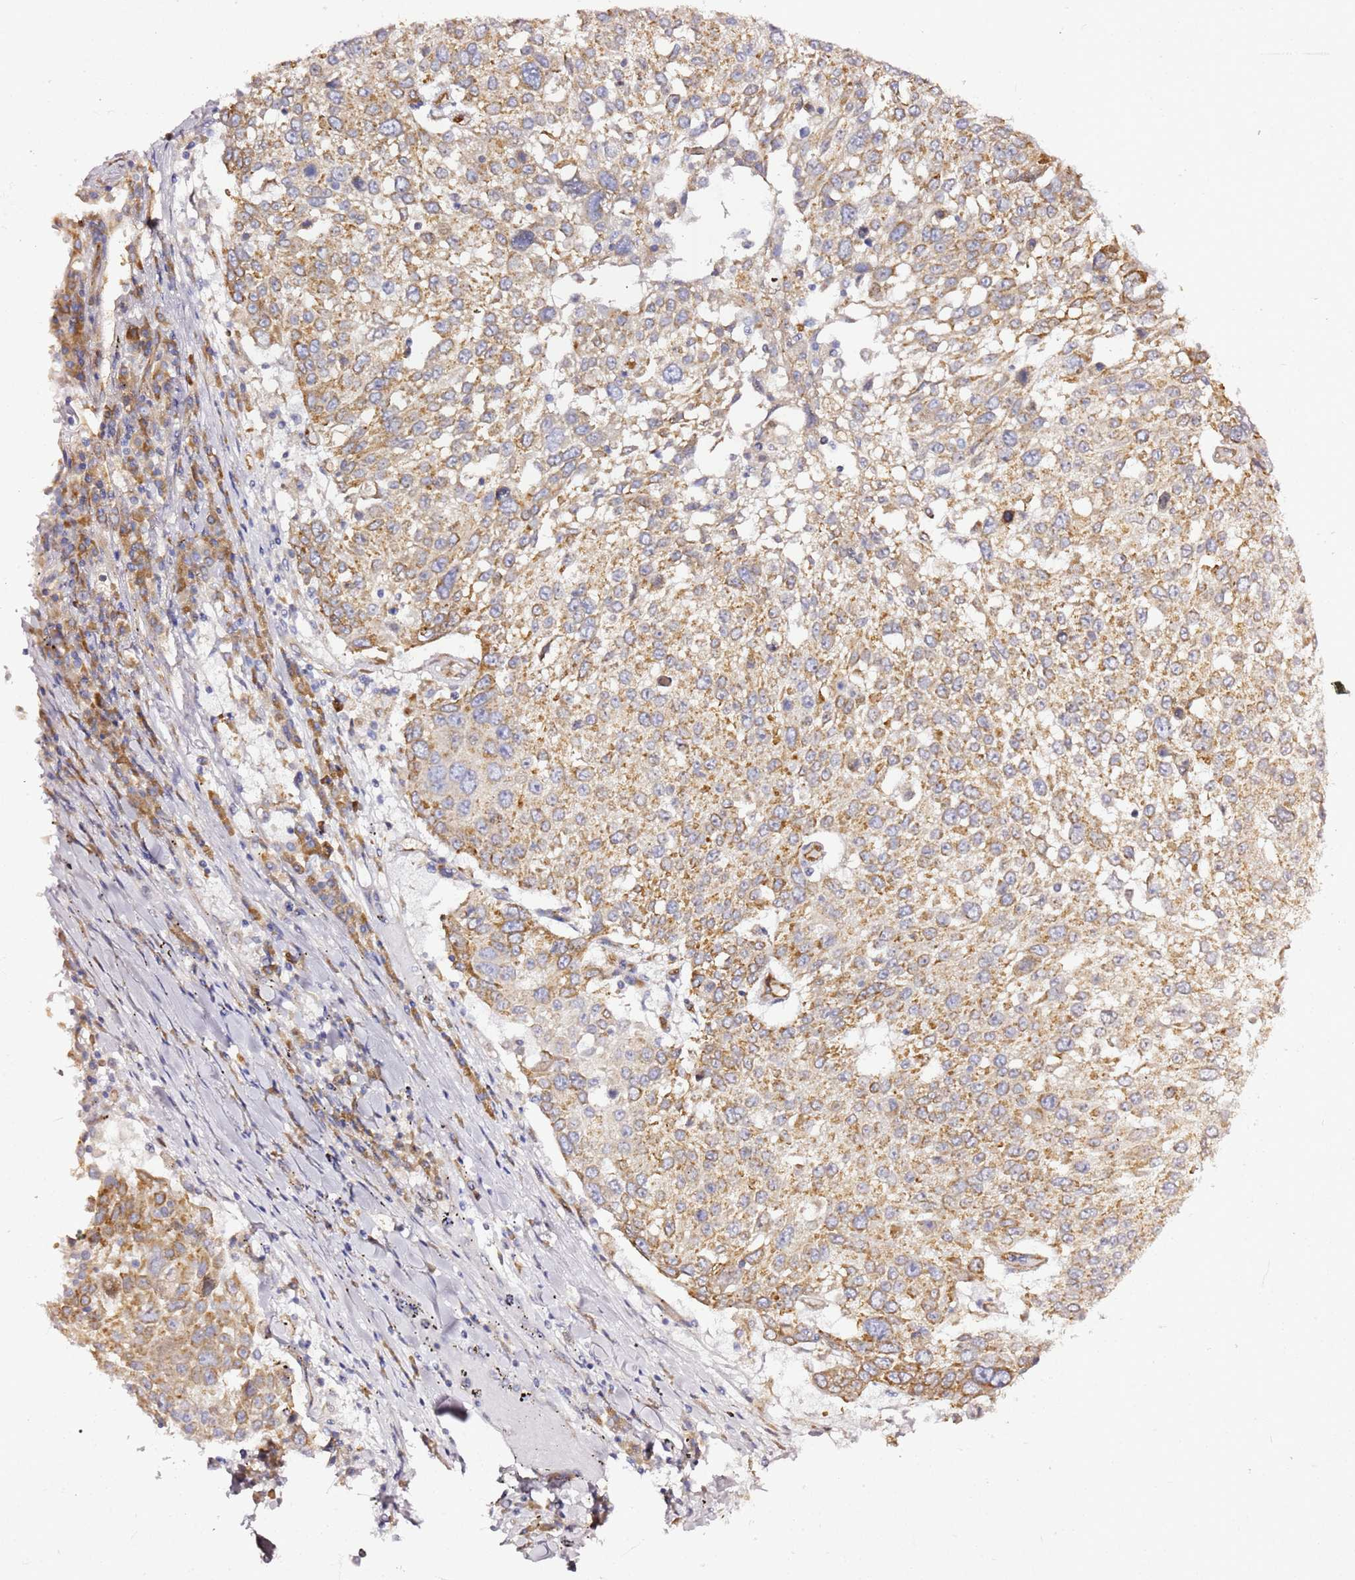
{"staining": {"intensity": "moderate", "quantity": ">75%", "location": "cytoplasmic/membranous"}, "tissue": "lung cancer", "cell_type": "Tumor cells", "image_type": "cancer", "snomed": [{"axis": "morphology", "description": "Squamous cell carcinoma, NOS"}, {"axis": "topography", "description": "Lung"}], "caption": "This is a photomicrograph of immunohistochemistry (IHC) staining of lung cancer, which shows moderate staining in the cytoplasmic/membranous of tumor cells.", "gene": "KIF7", "patient": {"sex": "male", "age": 65}}